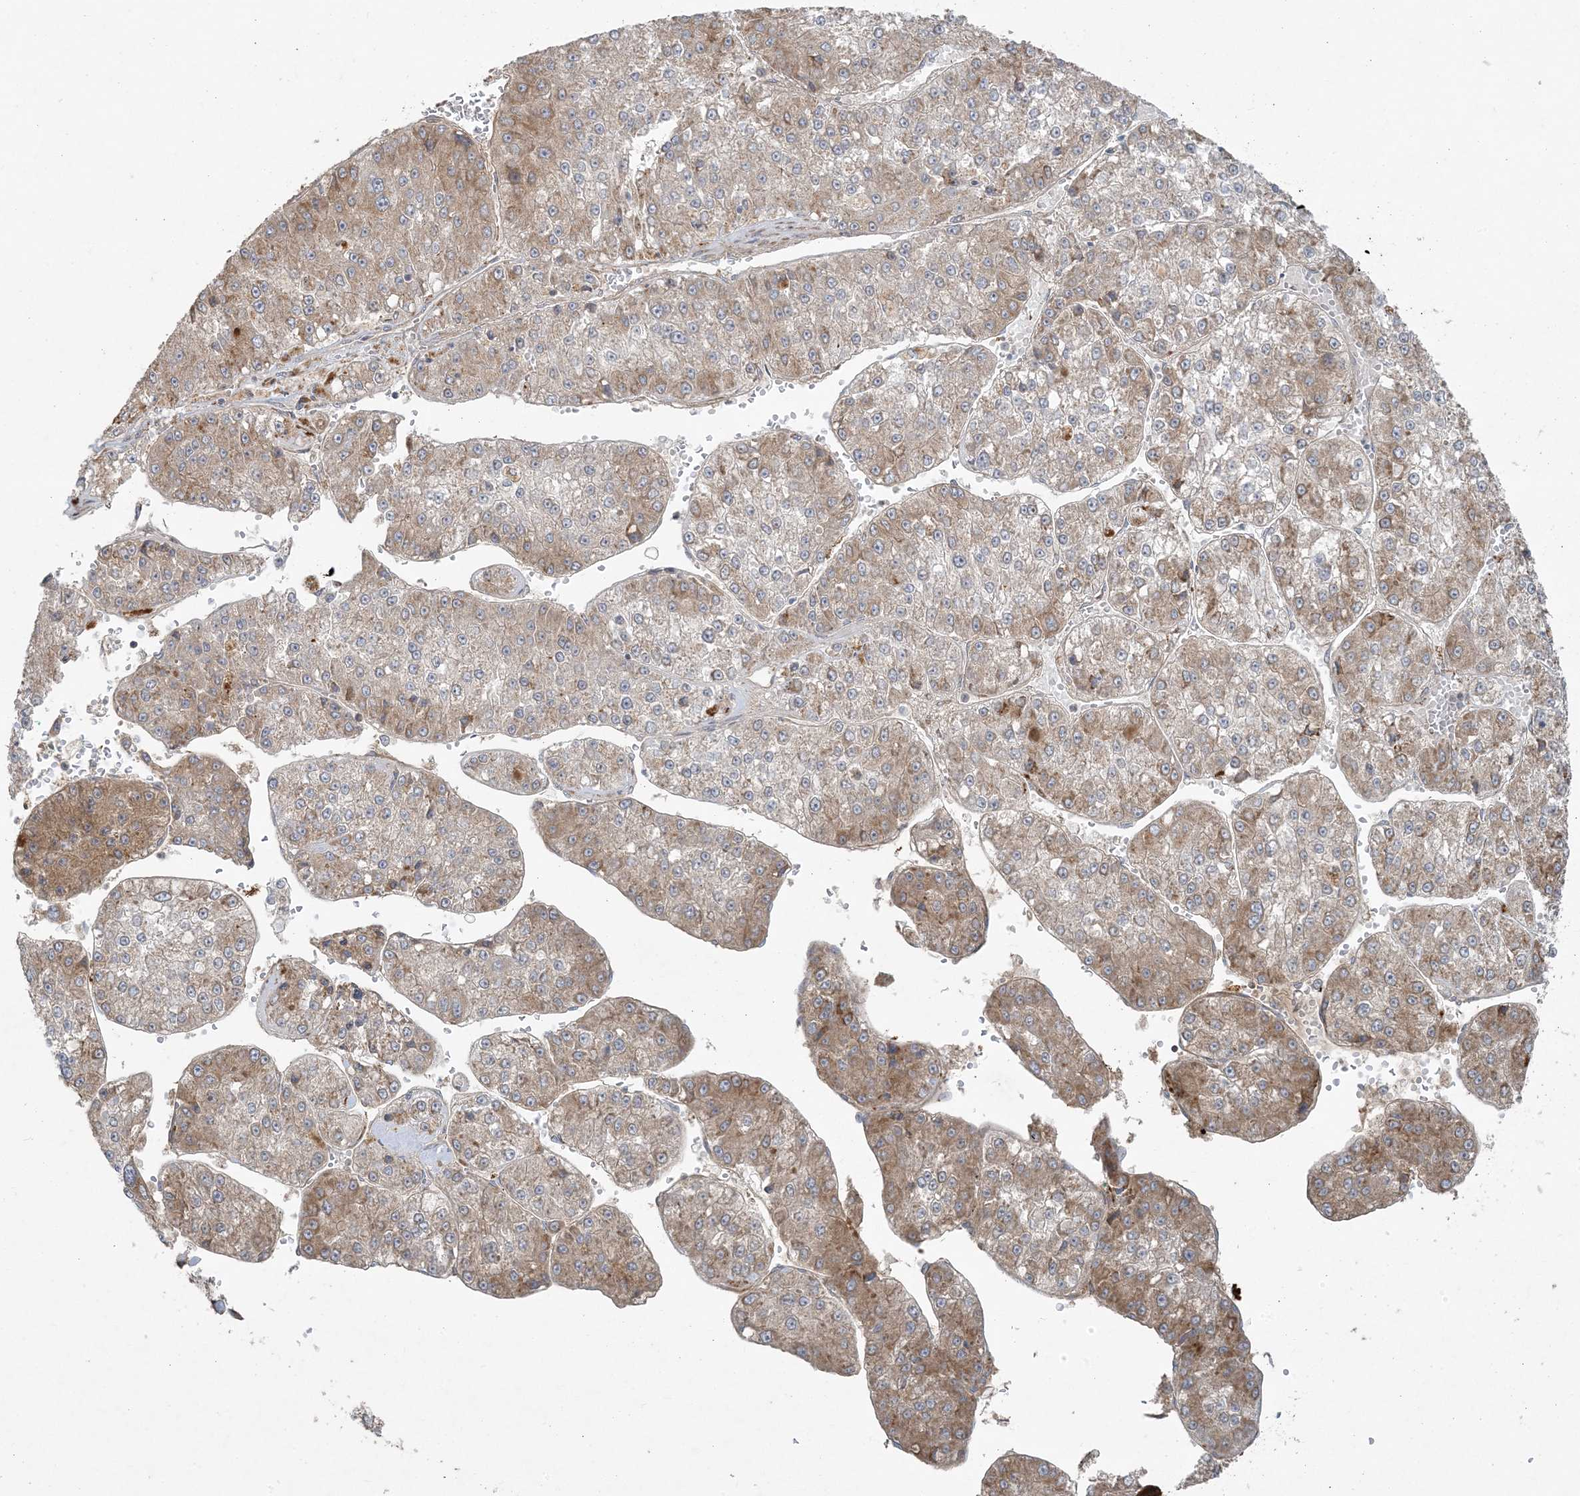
{"staining": {"intensity": "moderate", "quantity": "25%-75%", "location": "cytoplasmic/membranous"}, "tissue": "liver cancer", "cell_type": "Tumor cells", "image_type": "cancer", "snomed": [{"axis": "morphology", "description": "Carcinoma, Hepatocellular, NOS"}, {"axis": "topography", "description": "Liver"}], "caption": "Protein staining of liver cancer (hepatocellular carcinoma) tissue shows moderate cytoplasmic/membranous expression in approximately 25%-75% of tumor cells.", "gene": "ZNF263", "patient": {"sex": "female", "age": 73}}